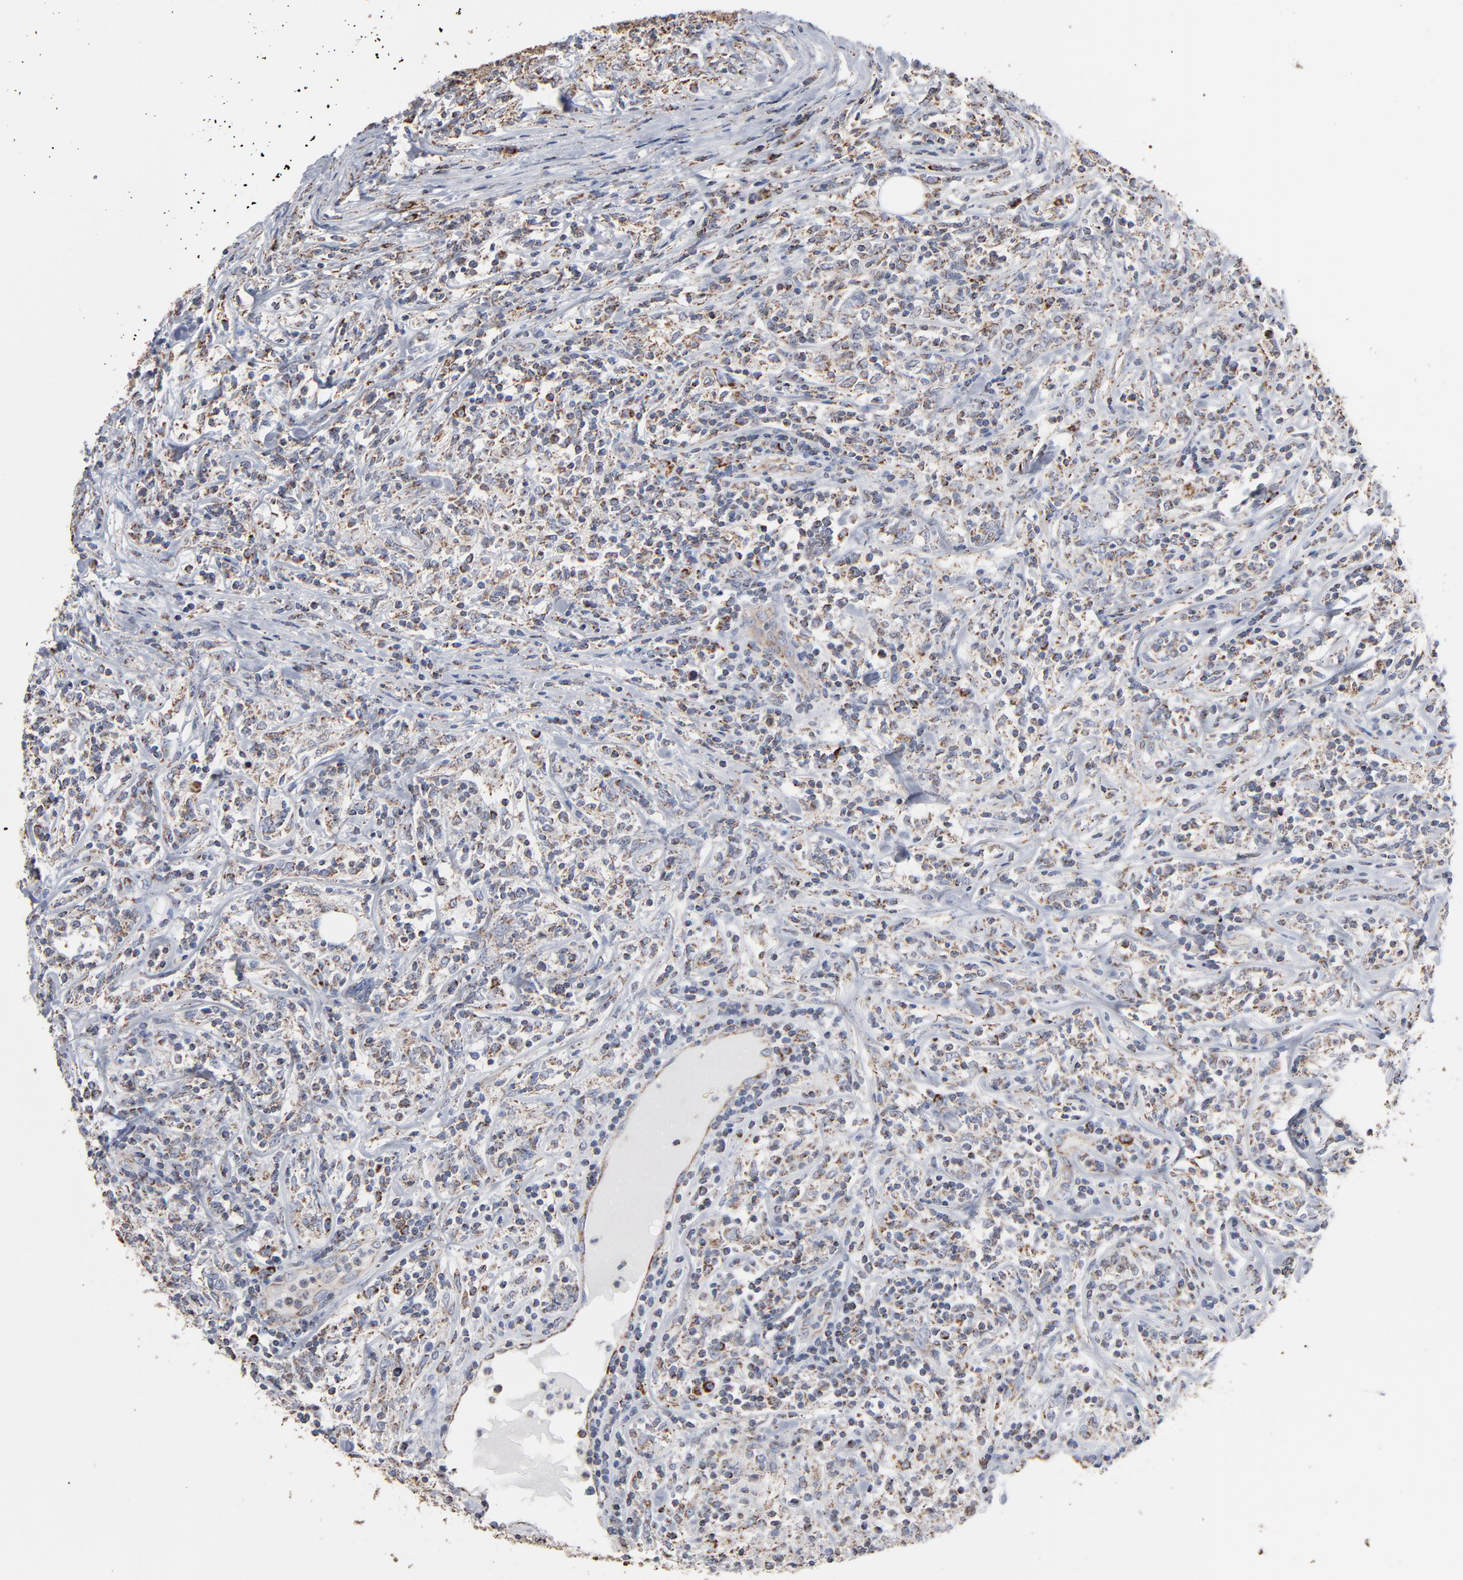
{"staining": {"intensity": "strong", "quantity": "25%-75%", "location": "cytoplasmic/membranous"}, "tissue": "lymphoma", "cell_type": "Tumor cells", "image_type": "cancer", "snomed": [{"axis": "morphology", "description": "Malignant lymphoma, non-Hodgkin's type, High grade"}, {"axis": "topography", "description": "Lymph node"}], "caption": "A high-resolution image shows immunohistochemistry (IHC) staining of malignant lymphoma, non-Hodgkin's type (high-grade), which displays strong cytoplasmic/membranous staining in approximately 25%-75% of tumor cells. The staining is performed using DAB brown chromogen to label protein expression. The nuclei are counter-stained blue using hematoxylin.", "gene": "UQCRC1", "patient": {"sex": "female", "age": 84}}